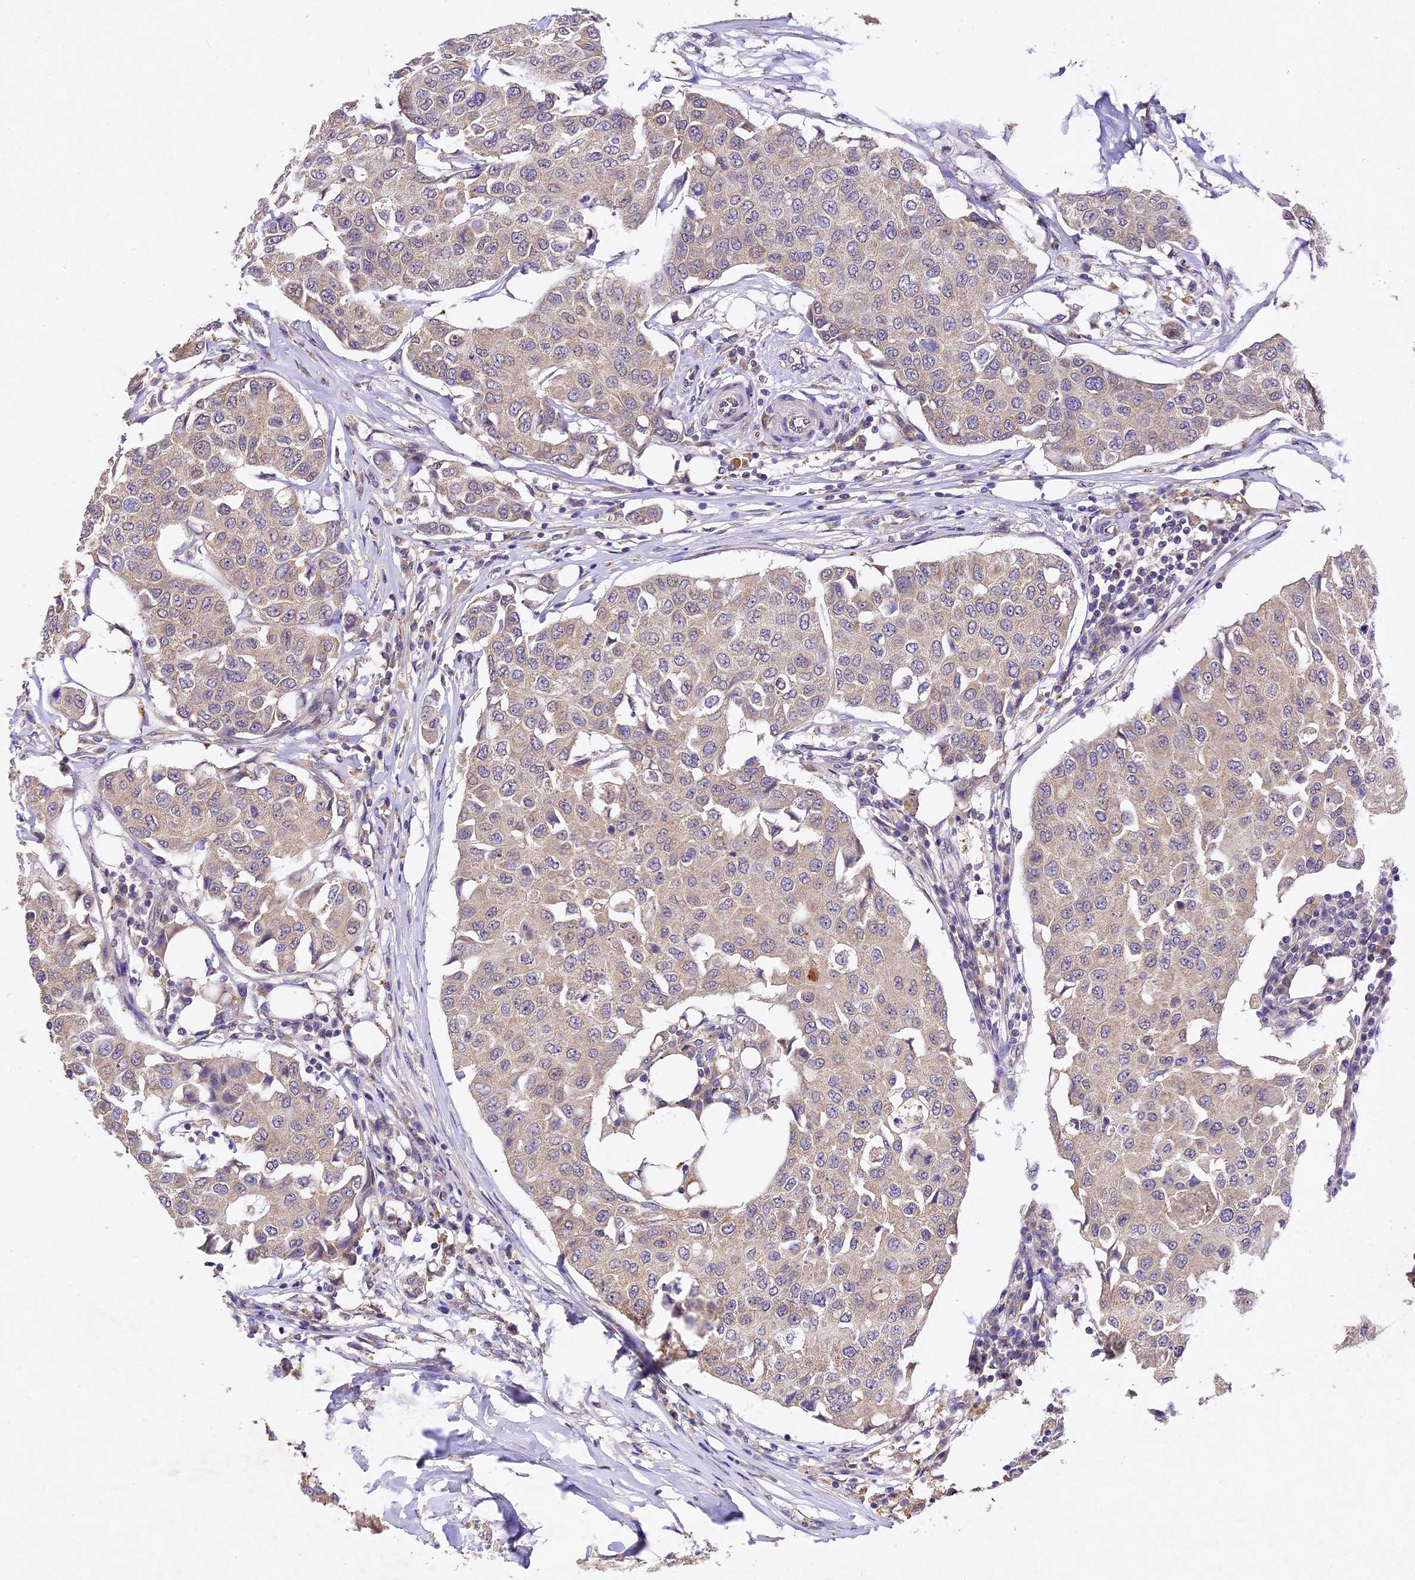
{"staining": {"intensity": "negative", "quantity": "none", "location": "none"}, "tissue": "breast cancer", "cell_type": "Tumor cells", "image_type": "cancer", "snomed": [{"axis": "morphology", "description": "Duct carcinoma"}, {"axis": "topography", "description": "Breast"}], "caption": "Immunohistochemistry micrograph of breast cancer (infiltrating ductal carcinoma) stained for a protein (brown), which exhibits no staining in tumor cells.", "gene": "TMEM39B", "patient": {"sex": "female", "age": 80}}